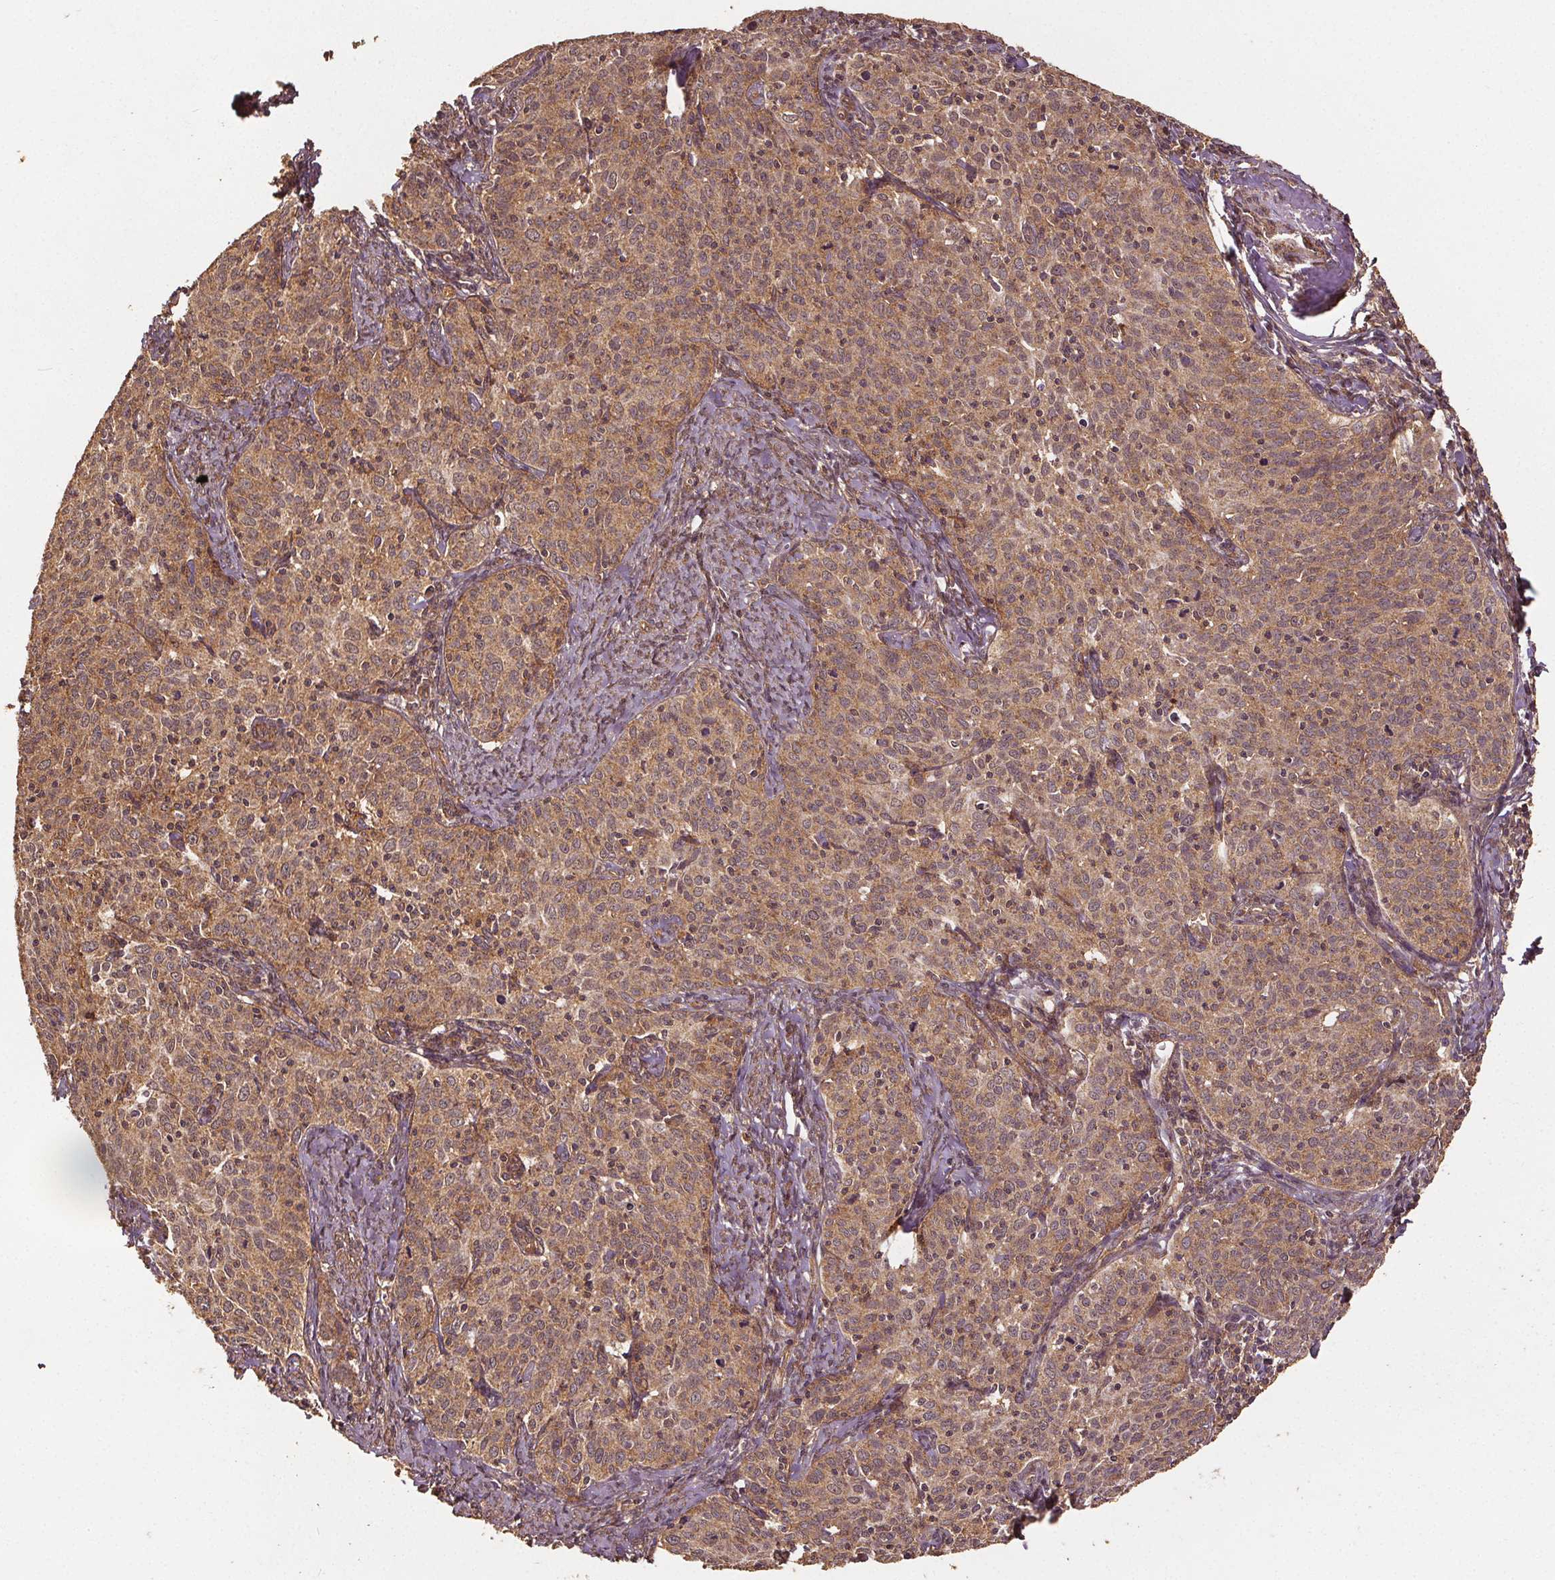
{"staining": {"intensity": "moderate", "quantity": ">75%", "location": "cytoplasmic/membranous"}, "tissue": "cervical cancer", "cell_type": "Tumor cells", "image_type": "cancer", "snomed": [{"axis": "morphology", "description": "Squamous cell carcinoma, NOS"}, {"axis": "topography", "description": "Cervix"}], "caption": "Tumor cells display medium levels of moderate cytoplasmic/membranous positivity in about >75% of cells in human squamous cell carcinoma (cervical).", "gene": "EPHB3", "patient": {"sex": "female", "age": 62}}